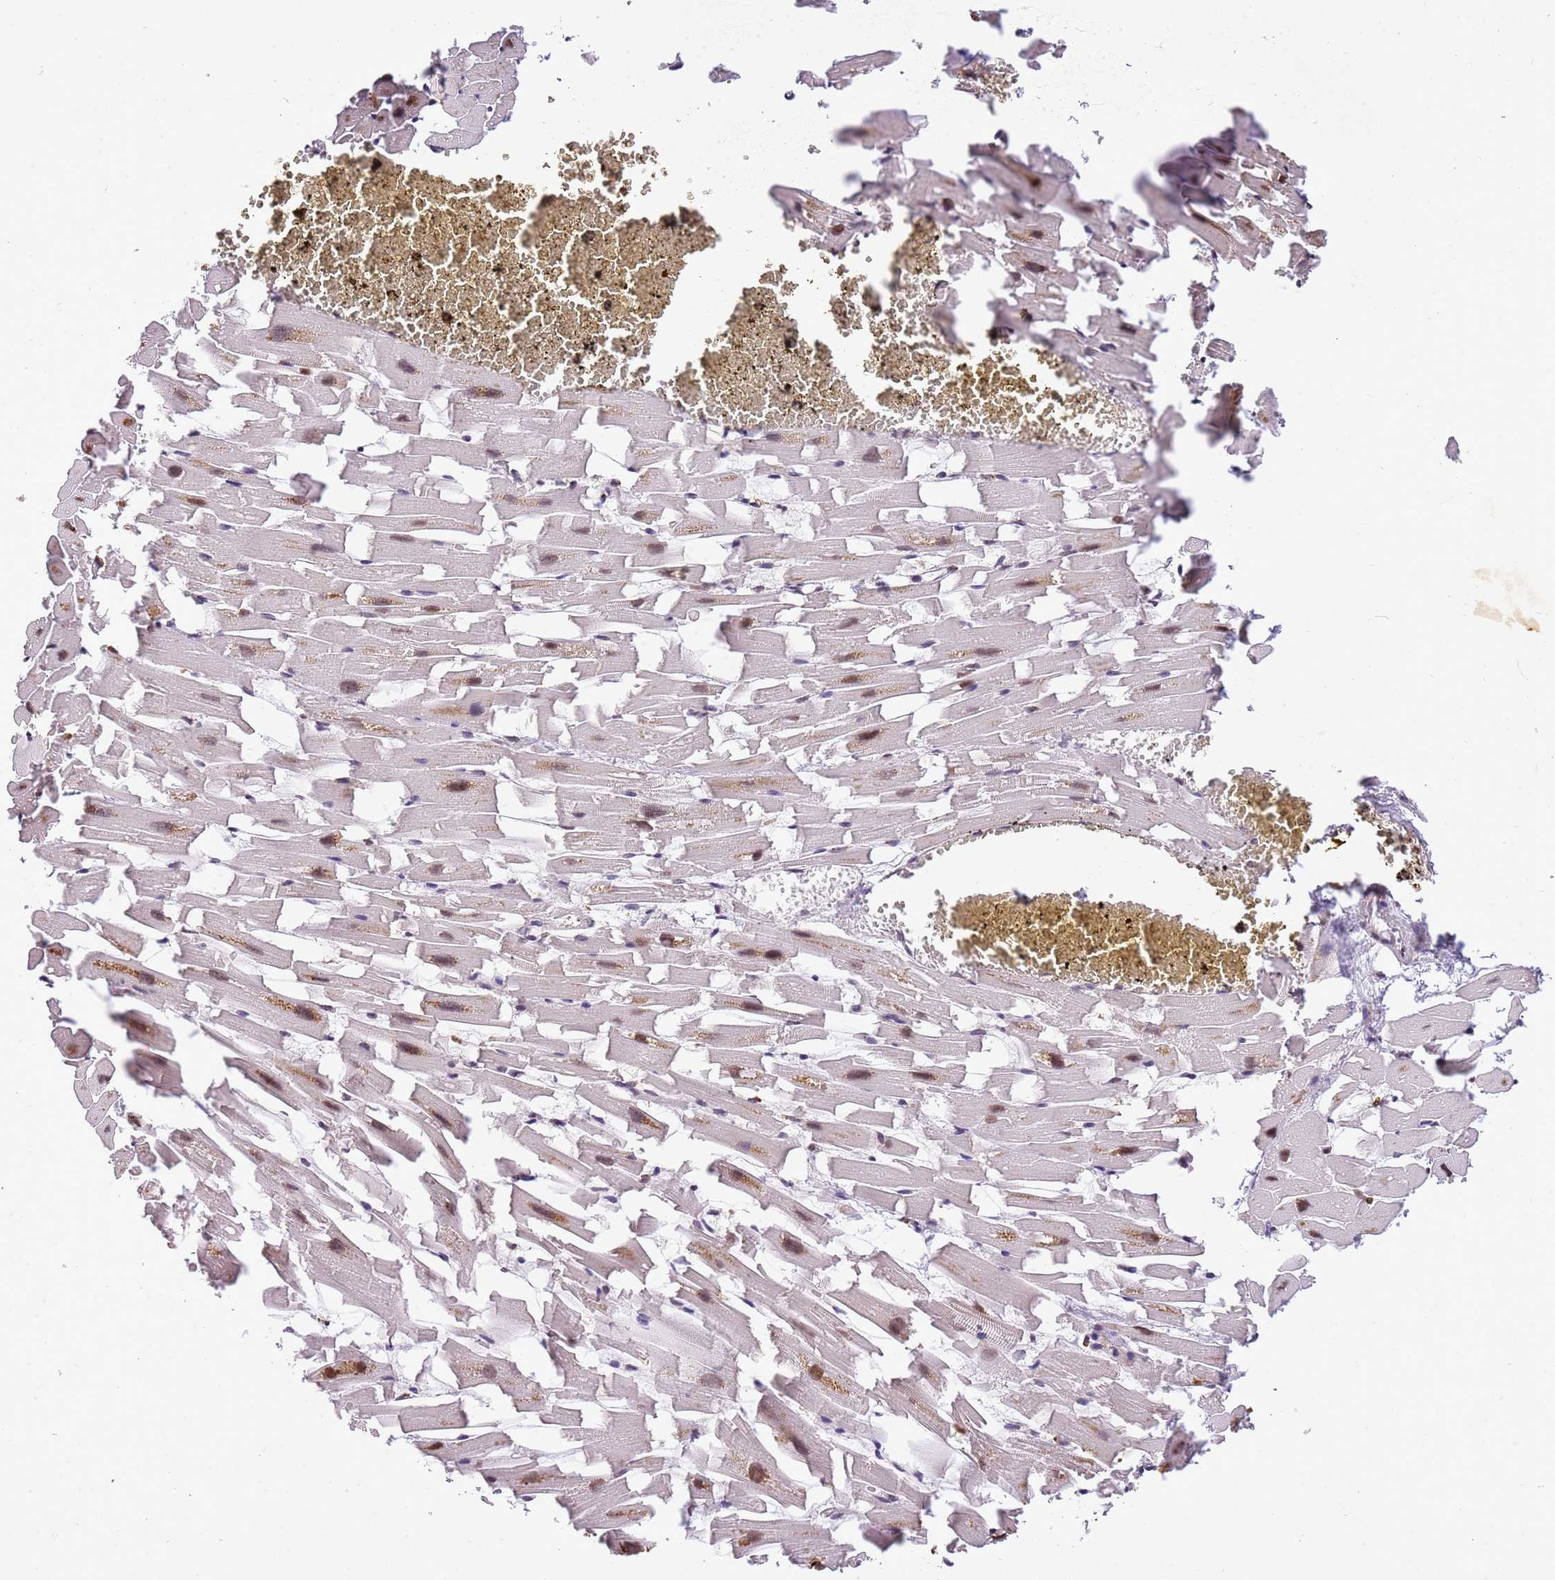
{"staining": {"intensity": "moderate", "quantity": "25%-75%", "location": "cytoplasmic/membranous,nuclear"}, "tissue": "heart muscle", "cell_type": "Cardiomyocytes", "image_type": "normal", "snomed": [{"axis": "morphology", "description": "Normal tissue, NOS"}, {"axis": "topography", "description": "Heart"}], "caption": "There is medium levels of moderate cytoplasmic/membranous,nuclear expression in cardiomyocytes of benign heart muscle, as demonstrated by immunohistochemical staining (brown color).", "gene": "SAMSN1", "patient": {"sex": "female", "age": 64}}